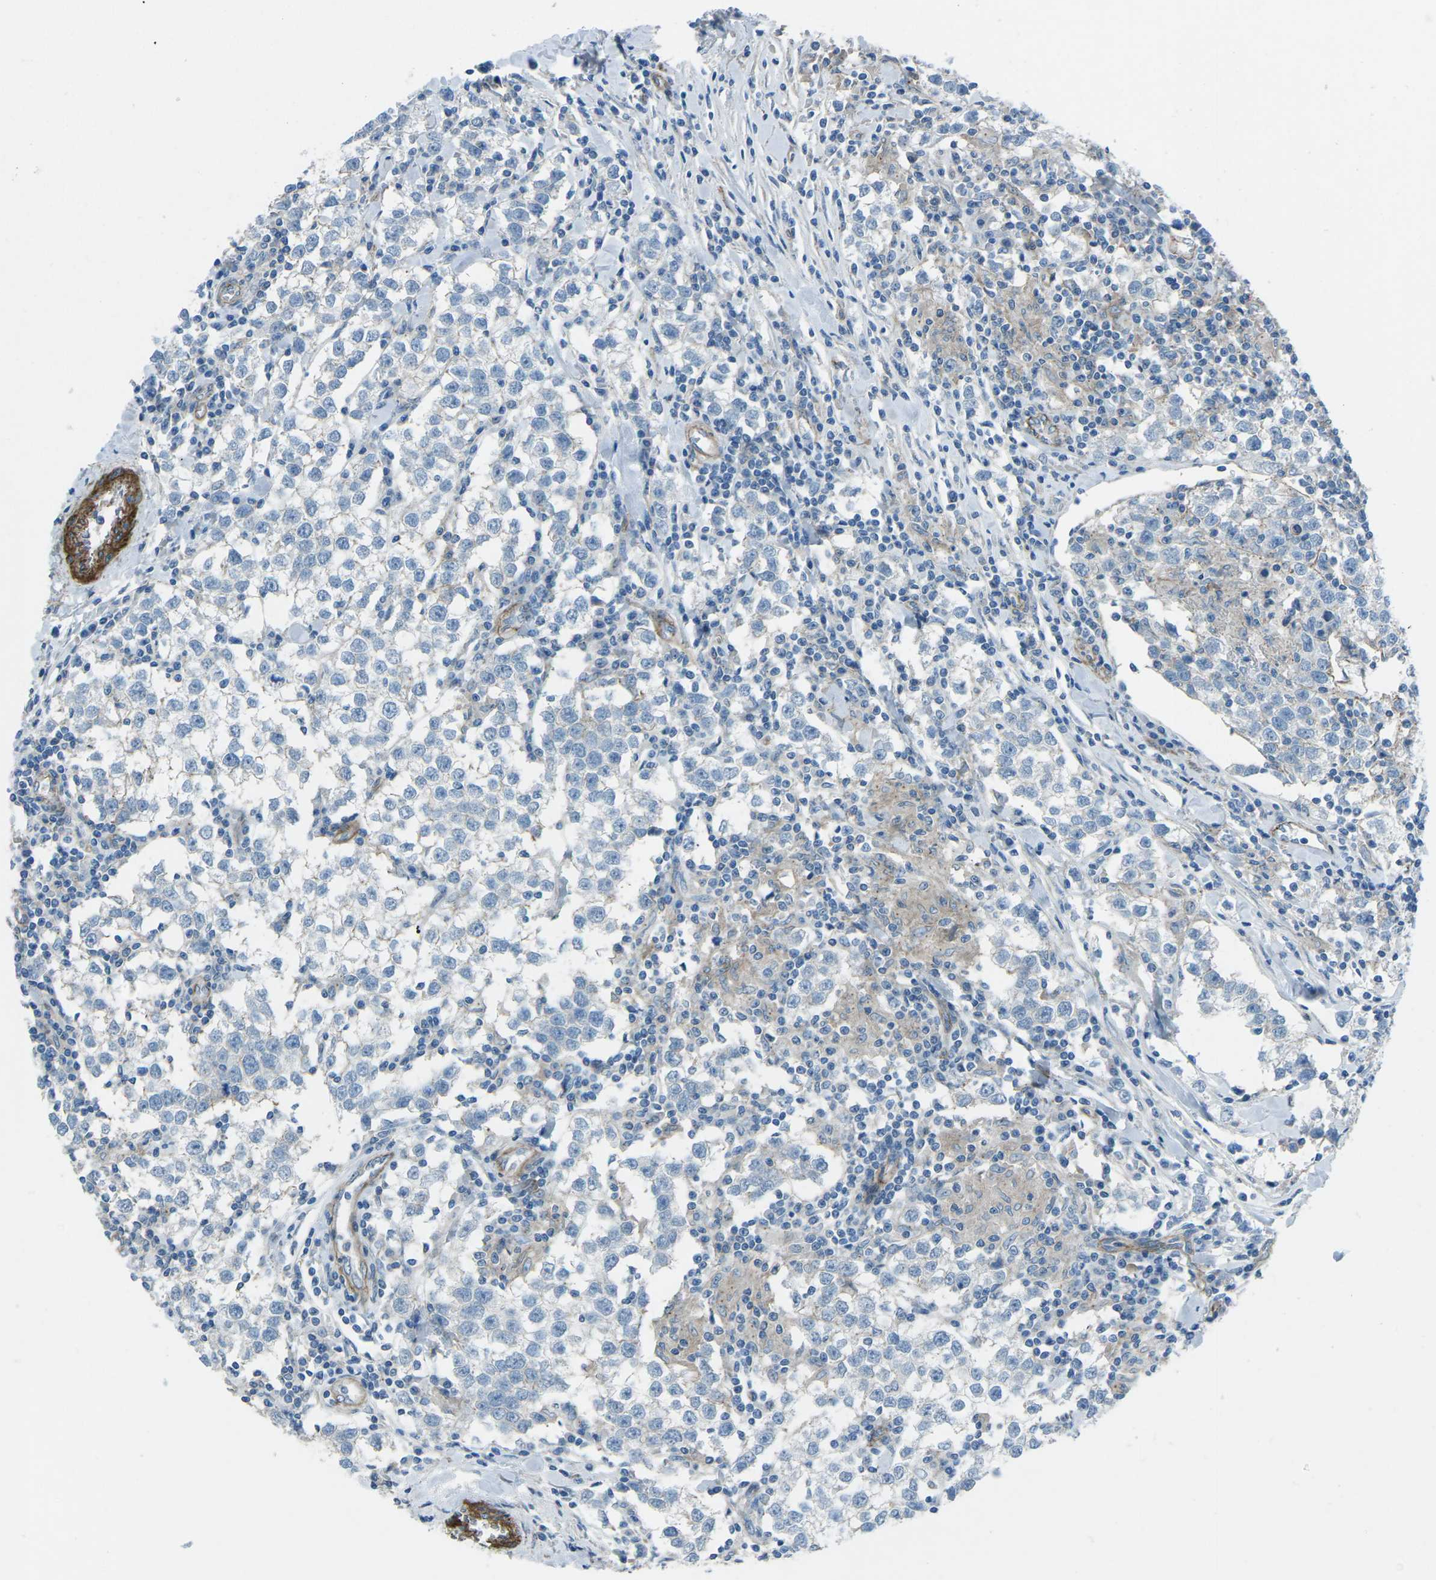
{"staining": {"intensity": "negative", "quantity": "none", "location": "none"}, "tissue": "testis cancer", "cell_type": "Tumor cells", "image_type": "cancer", "snomed": [{"axis": "morphology", "description": "Seminoma, NOS"}, {"axis": "morphology", "description": "Carcinoma, Embryonal, NOS"}, {"axis": "topography", "description": "Testis"}], "caption": "IHC of human testis cancer exhibits no staining in tumor cells.", "gene": "UTRN", "patient": {"sex": "male", "age": 36}}